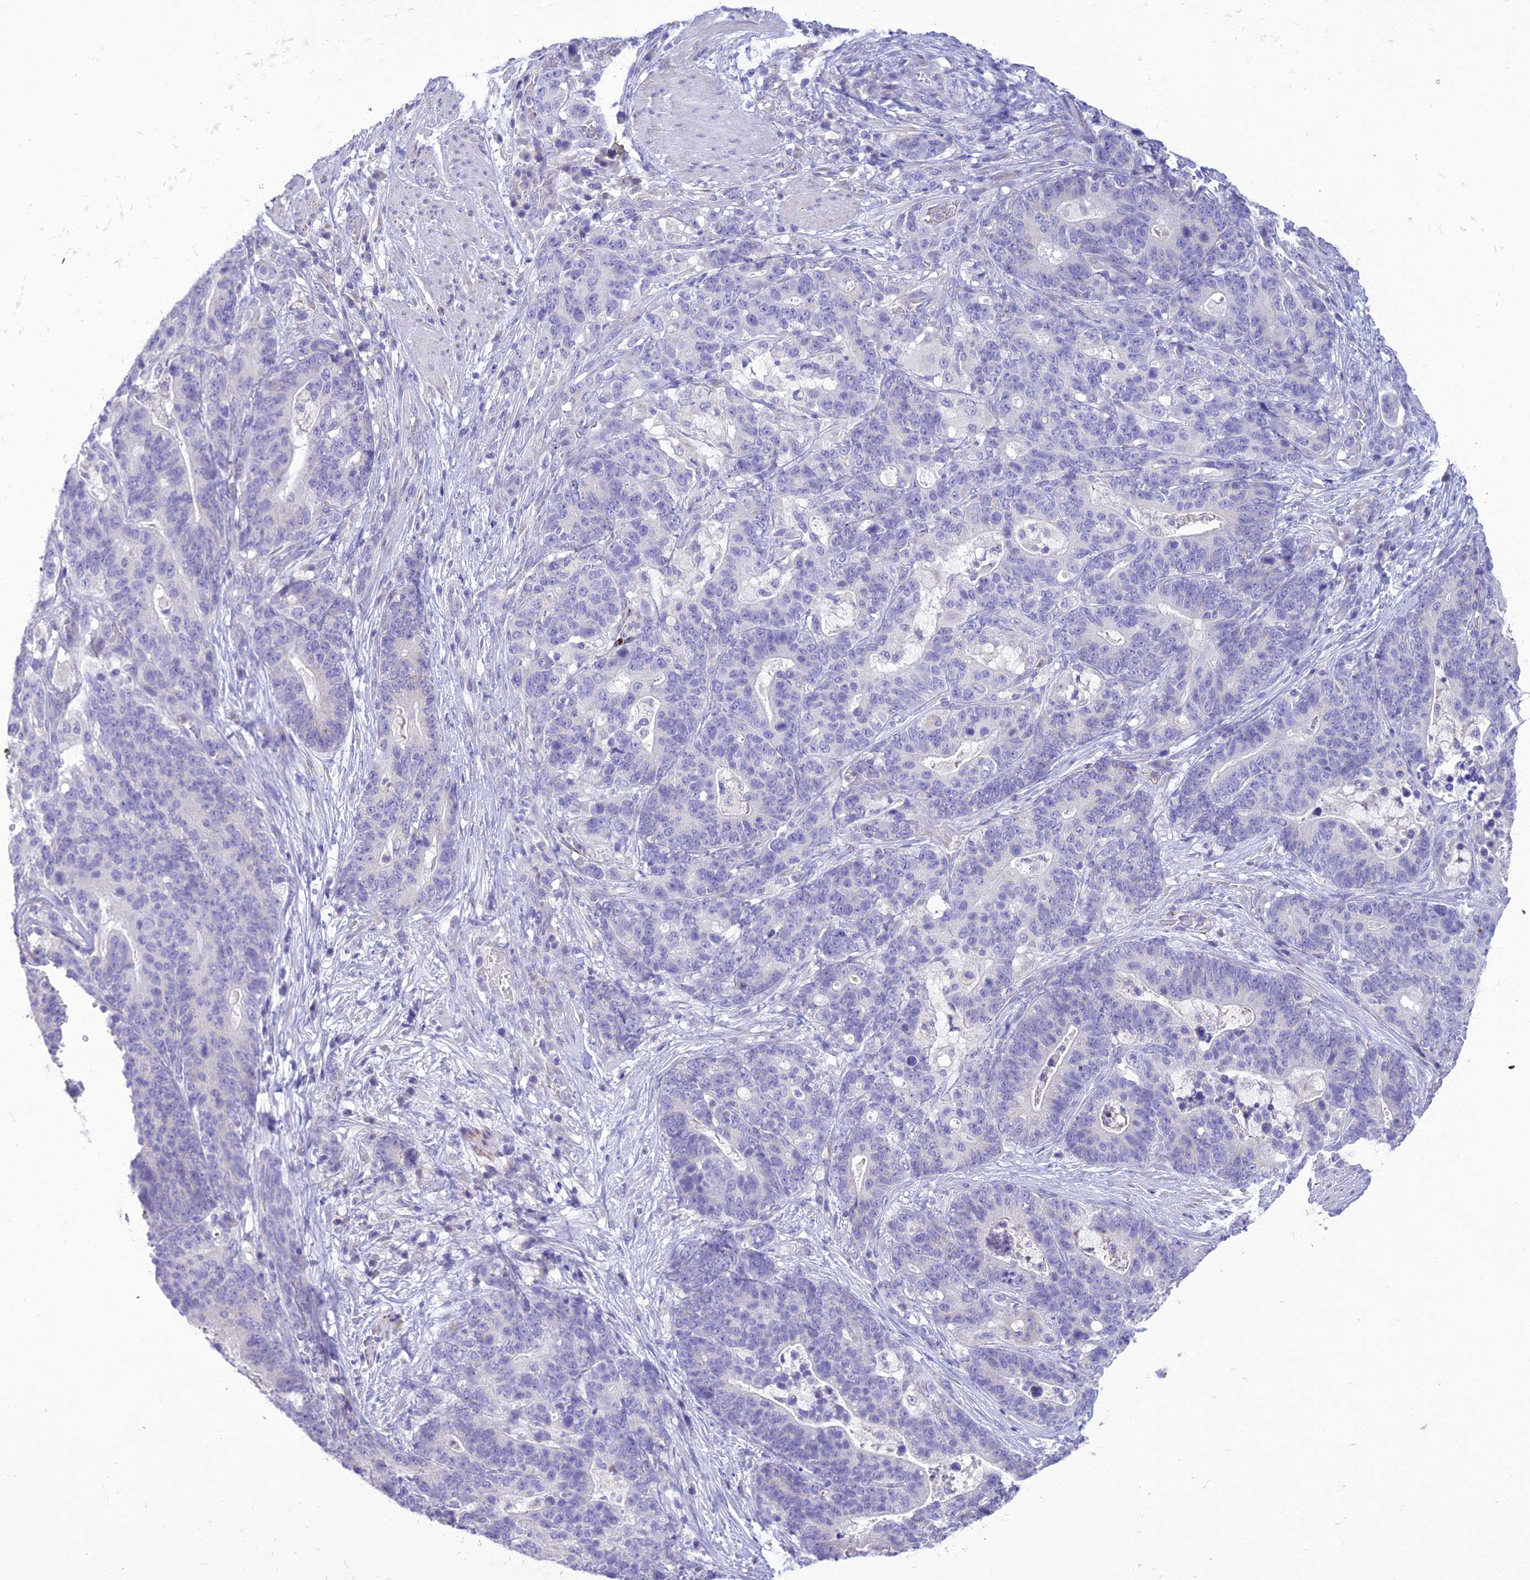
{"staining": {"intensity": "negative", "quantity": "none", "location": "none"}, "tissue": "stomach cancer", "cell_type": "Tumor cells", "image_type": "cancer", "snomed": [{"axis": "morphology", "description": "Normal tissue, NOS"}, {"axis": "morphology", "description": "Adenocarcinoma, NOS"}, {"axis": "topography", "description": "Stomach"}], "caption": "DAB (3,3'-diaminobenzidine) immunohistochemical staining of human stomach adenocarcinoma shows no significant staining in tumor cells.", "gene": "SLC13A5", "patient": {"sex": "female", "age": 64}}